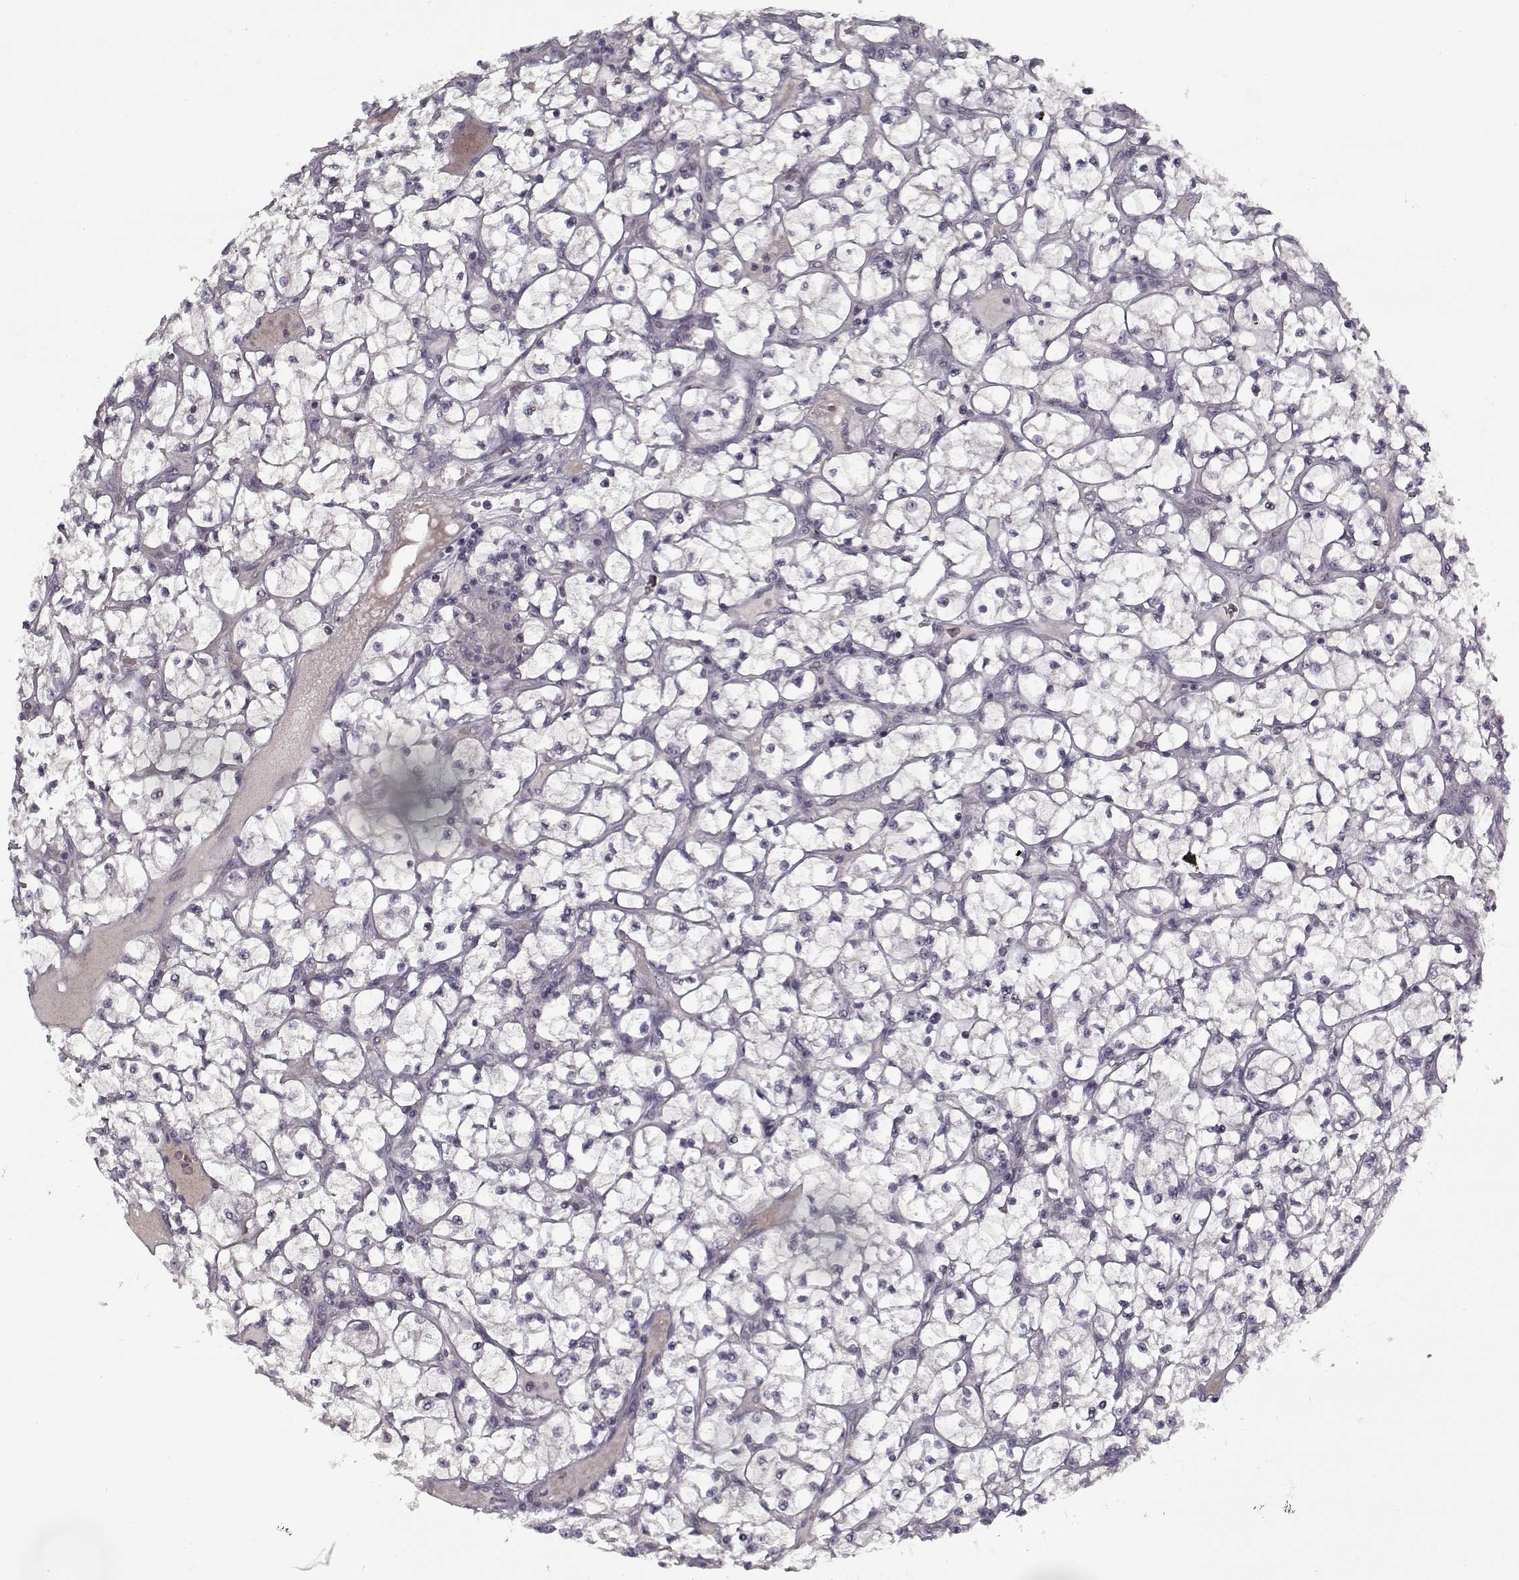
{"staining": {"intensity": "negative", "quantity": "none", "location": "none"}, "tissue": "renal cancer", "cell_type": "Tumor cells", "image_type": "cancer", "snomed": [{"axis": "morphology", "description": "Adenocarcinoma, NOS"}, {"axis": "topography", "description": "Kidney"}], "caption": "A photomicrograph of renal cancer (adenocarcinoma) stained for a protein exhibits no brown staining in tumor cells.", "gene": "LAMA2", "patient": {"sex": "female", "age": 64}}